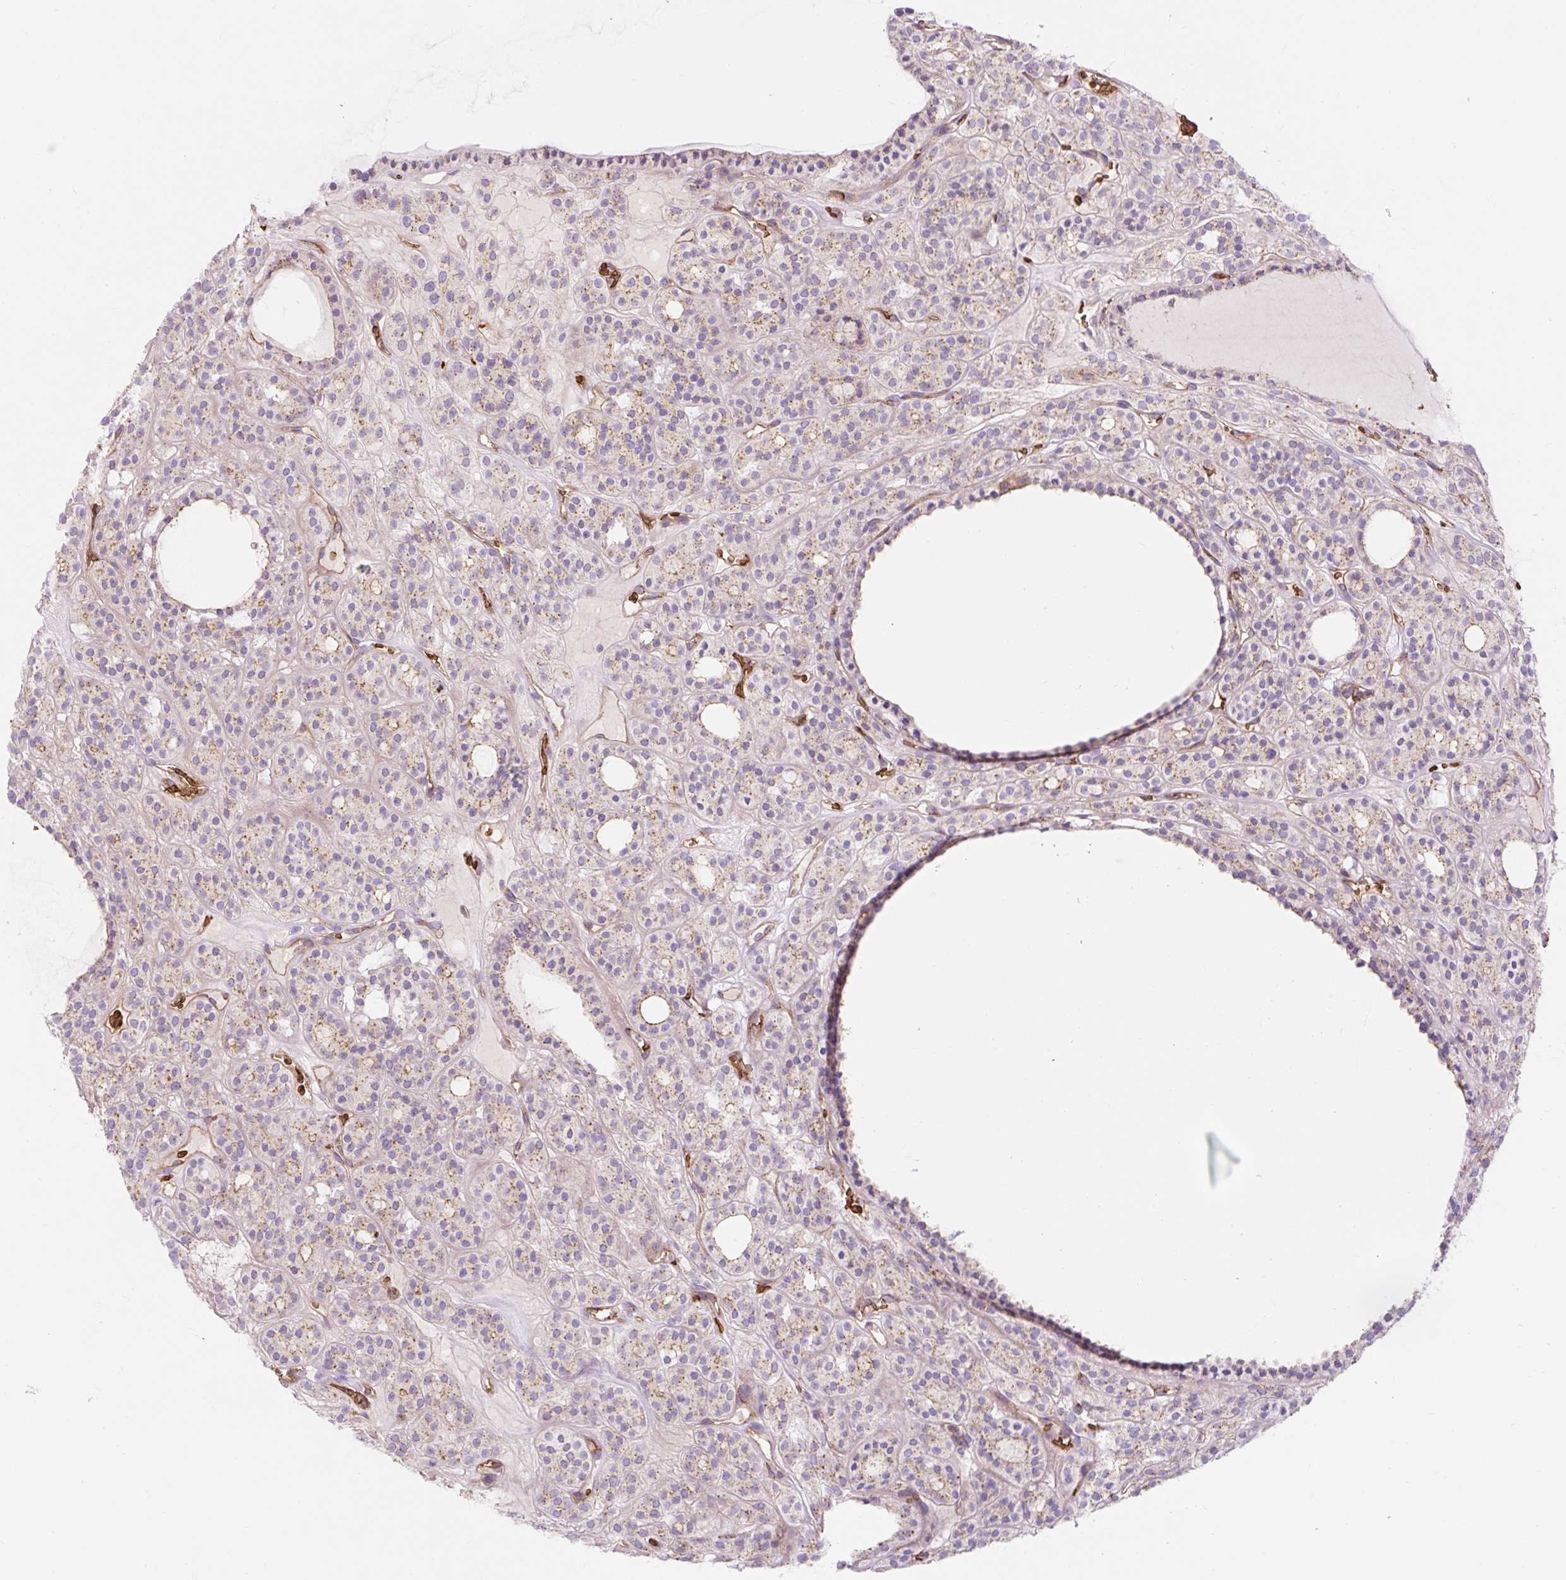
{"staining": {"intensity": "weak", "quantity": "25%-75%", "location": "cytoplasmic/membranous"}, "tissue": "thyroid cancer", "cell_type": "Tumor cells", "image_type": "cancer", "snomed": [{"axis": "morphology", "description": "Follicular adenoma carcinoma, NOS"}, {"axis": "topography", "description": "Thyroid gland"}], "caption": "DAB (3,3'-diaminobenzidine) immunohistochemical staining of human follicular adenoma carcinoma (thyroid) displays weak cytoplasmic/membranous protein positivity in approximately 25%-75% of tumor cells. The staining is performed using DAB brown chromogen to label protein expression. The nuclei are counter-stained blue using hematoxylin.", "gene": "HIP1R", "patient": {"sex": "female", "age": 63}}